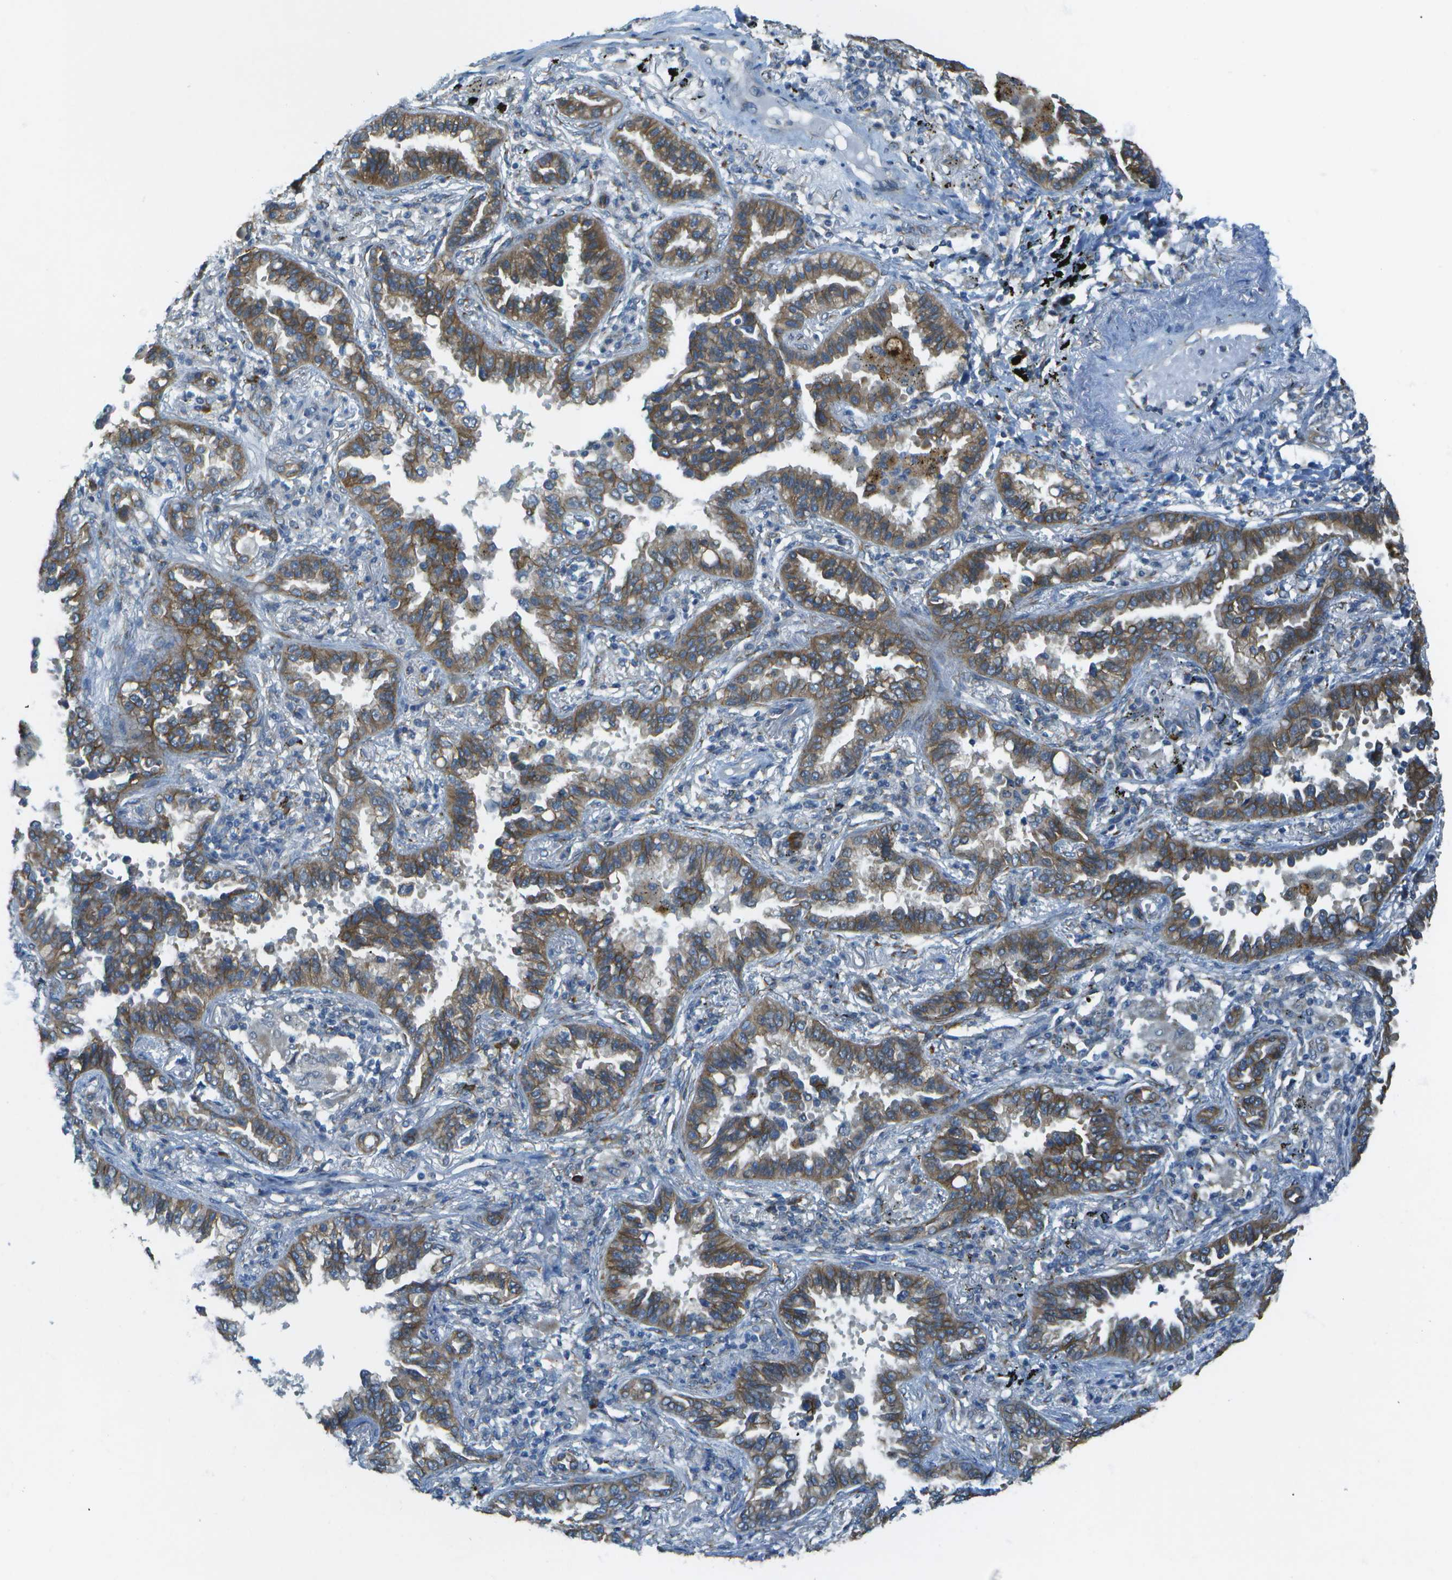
{"staining": {"intensity": "moderate", "quantity": ">75%", "location": "cytoplasmic/membranous"}, "tissue": "lung cancer", "cell_type": "Tumor cells", "image_type": "cancer", "snomed": [{"axis": "morphology", "description": "Normal tissue, NOS"}, {"axis": "morphology", "description": "Adenocarcinoma, NOS"}, {"axis": "topography", "description": "Lung"}], "caption": "Lung cancer stained for a protein (brown) demonstrates moderate cytoplasmic/membranous positive positivity in approximately >75% of tumor cells.", "gene": "KCTD3", "patient": {"sex": "male", "age": 59}}